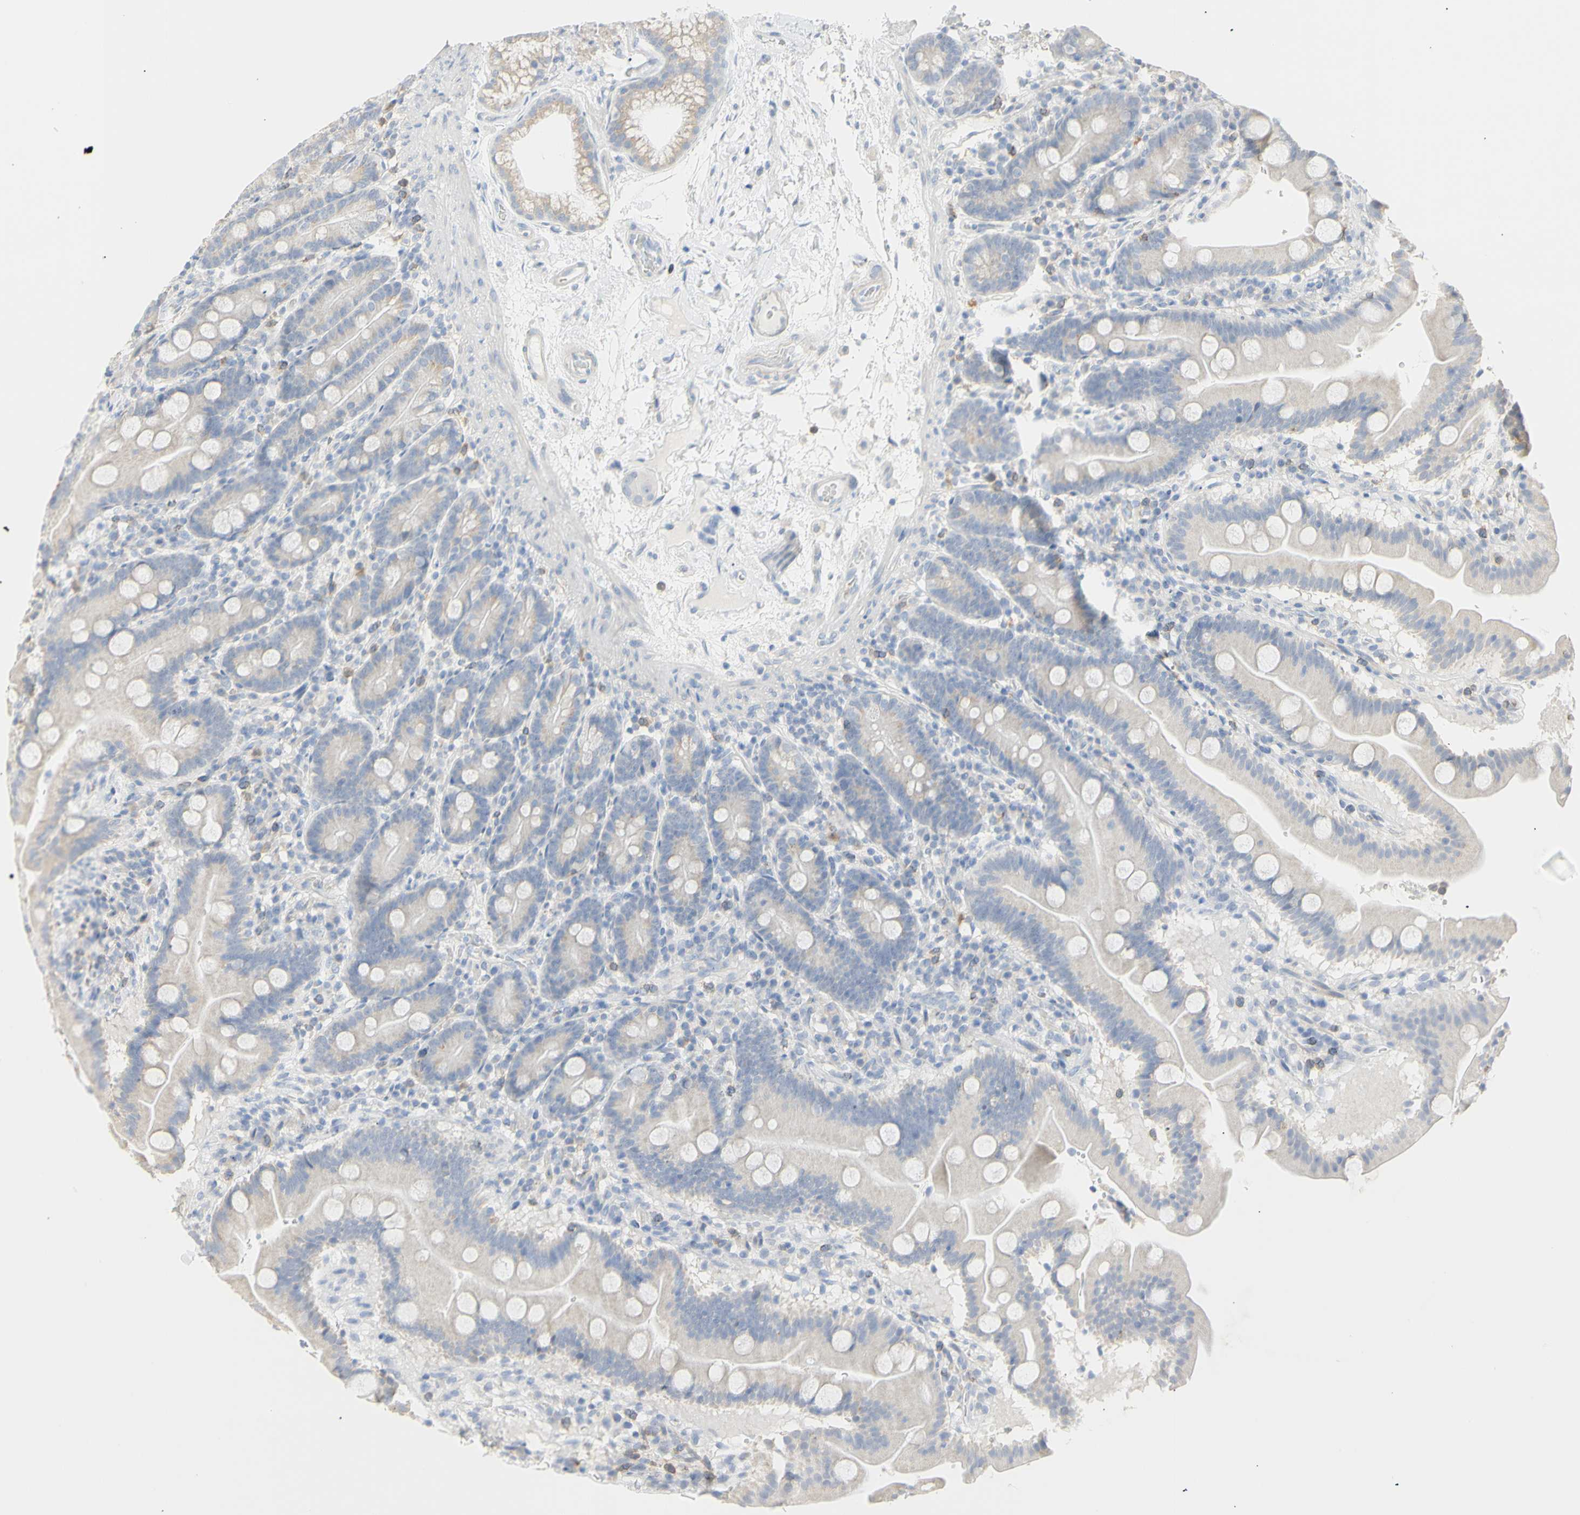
{"staining": {"intensity": "weak", "quantity": "25%-75%", "location": "cytoplasmic/membranous"}, "tissue": "duodenum", "cell_type": "Glandular cells", "image_type": "normal", "snomed": [{"axis": "morphology", "description": "Normal tissue, NOS"}, {"axis": "topography", "description": "Duodenum"}], "caption": "Protein analysis of benign duodenum demonstrates weak cytoplasmic/membranous positivity in about 25%-75% of glandular cells. Immunohistochemistry (ihc) stains the protein in brown and the nuclei are stained blue.", "gene": "B4GALNT3", "patient": {"sex": "male", "age": 54}}